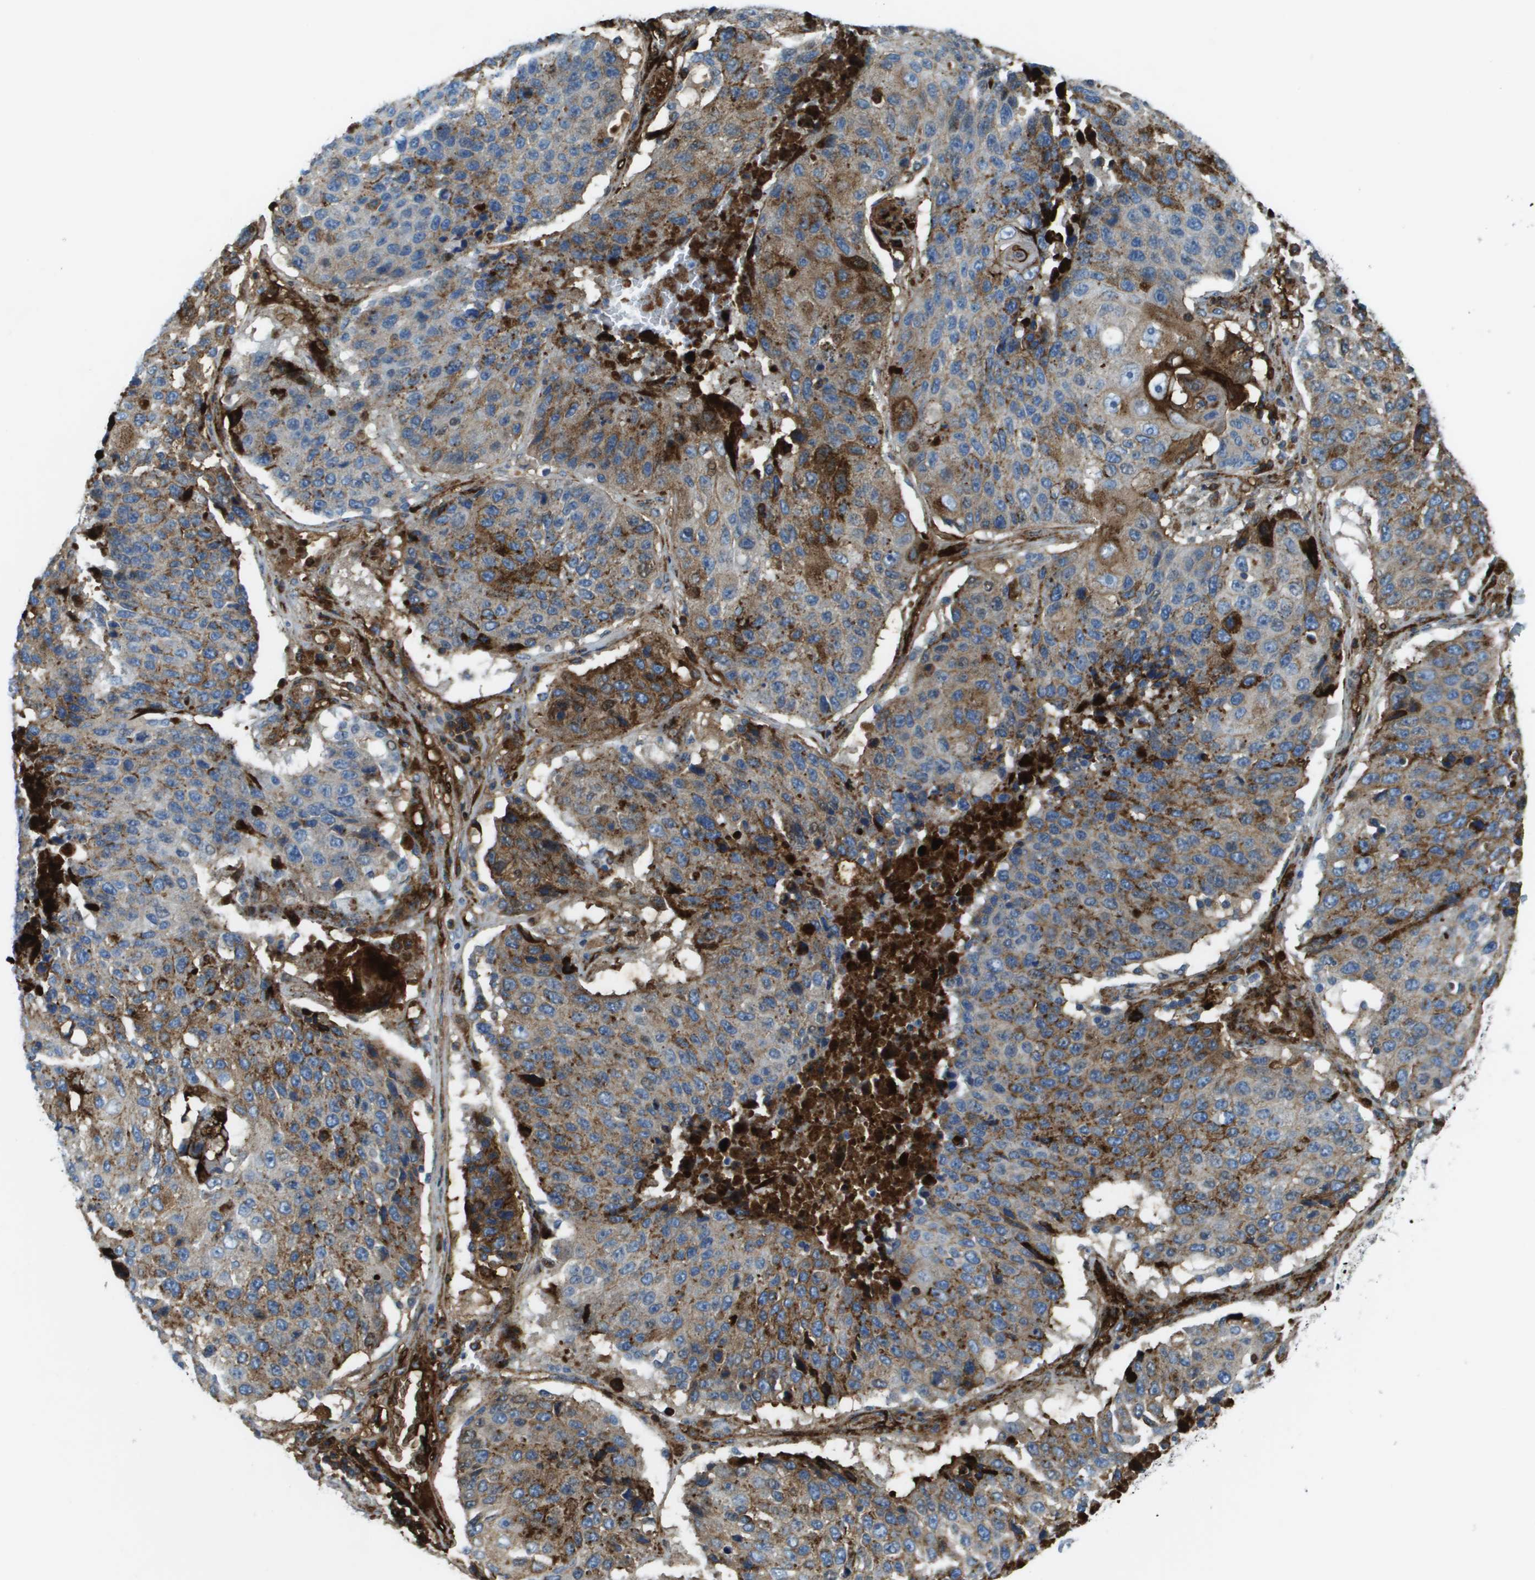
{"staining": {"intensity": "moderate", "quantity": "25%-75%", "location": "cytoplasmic/membranous"}, "tissue": "lung cancer", "cell_type": "Tumor cells", "image_type": "cancer", "snomed": [{"axis": "morphology", "description": "Squamous cell carcinoma, NOS"}, {"axis": "topography", "description": "Lung"}], "caption": "A brown stain highlights moderate cytoplasmic/membranous expression of a protein in squamous cell carcinoma (lung) tumor cells.", "gene": "SDC1", "patient": {"sex": "male", "age": 61}}